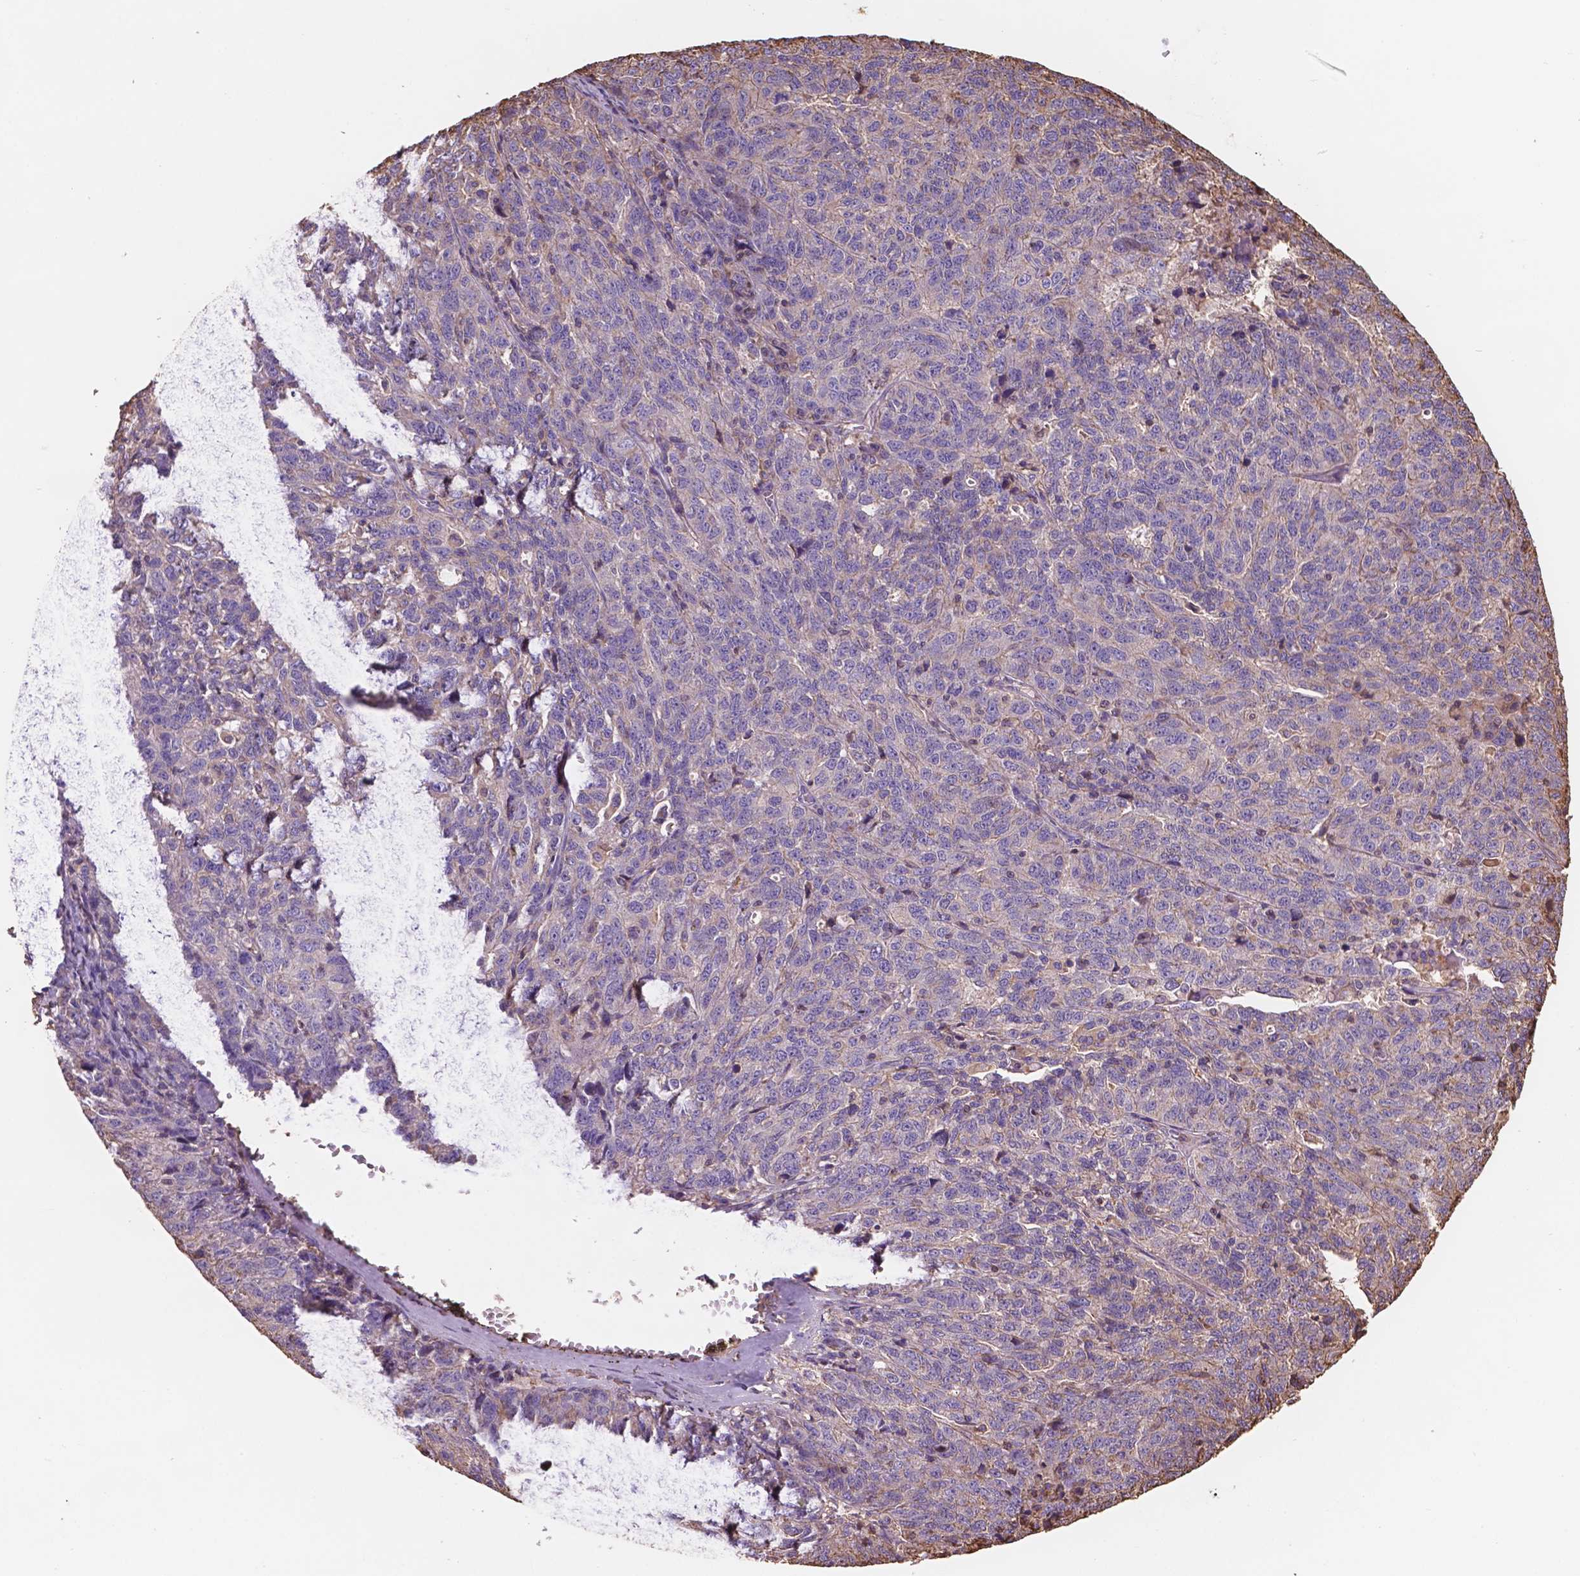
{"staining": {"intensity": "weak", "quantity": "<25%", "location": "cytoplasmic/membranous"}, "tissue": "ovarian cancer", "cell_type": "Tumor cells", "image_type": "cancer", "snomed": [{"axis": "morphology", "description": "Cystadenocarcinoma, serous, NOS"}, {"axis": "topography", "description": "Ovary"}], "caption": "Tumor cells are negative for brown protein staining in ovarian cancer. (Brightfield microscopy of DAB (3,3'-diaminobenzidine) immunohistochemistry (IHC) at high magnification).", "gene": "NIPA2", "patient": {"sex": "female", "age": 71}}